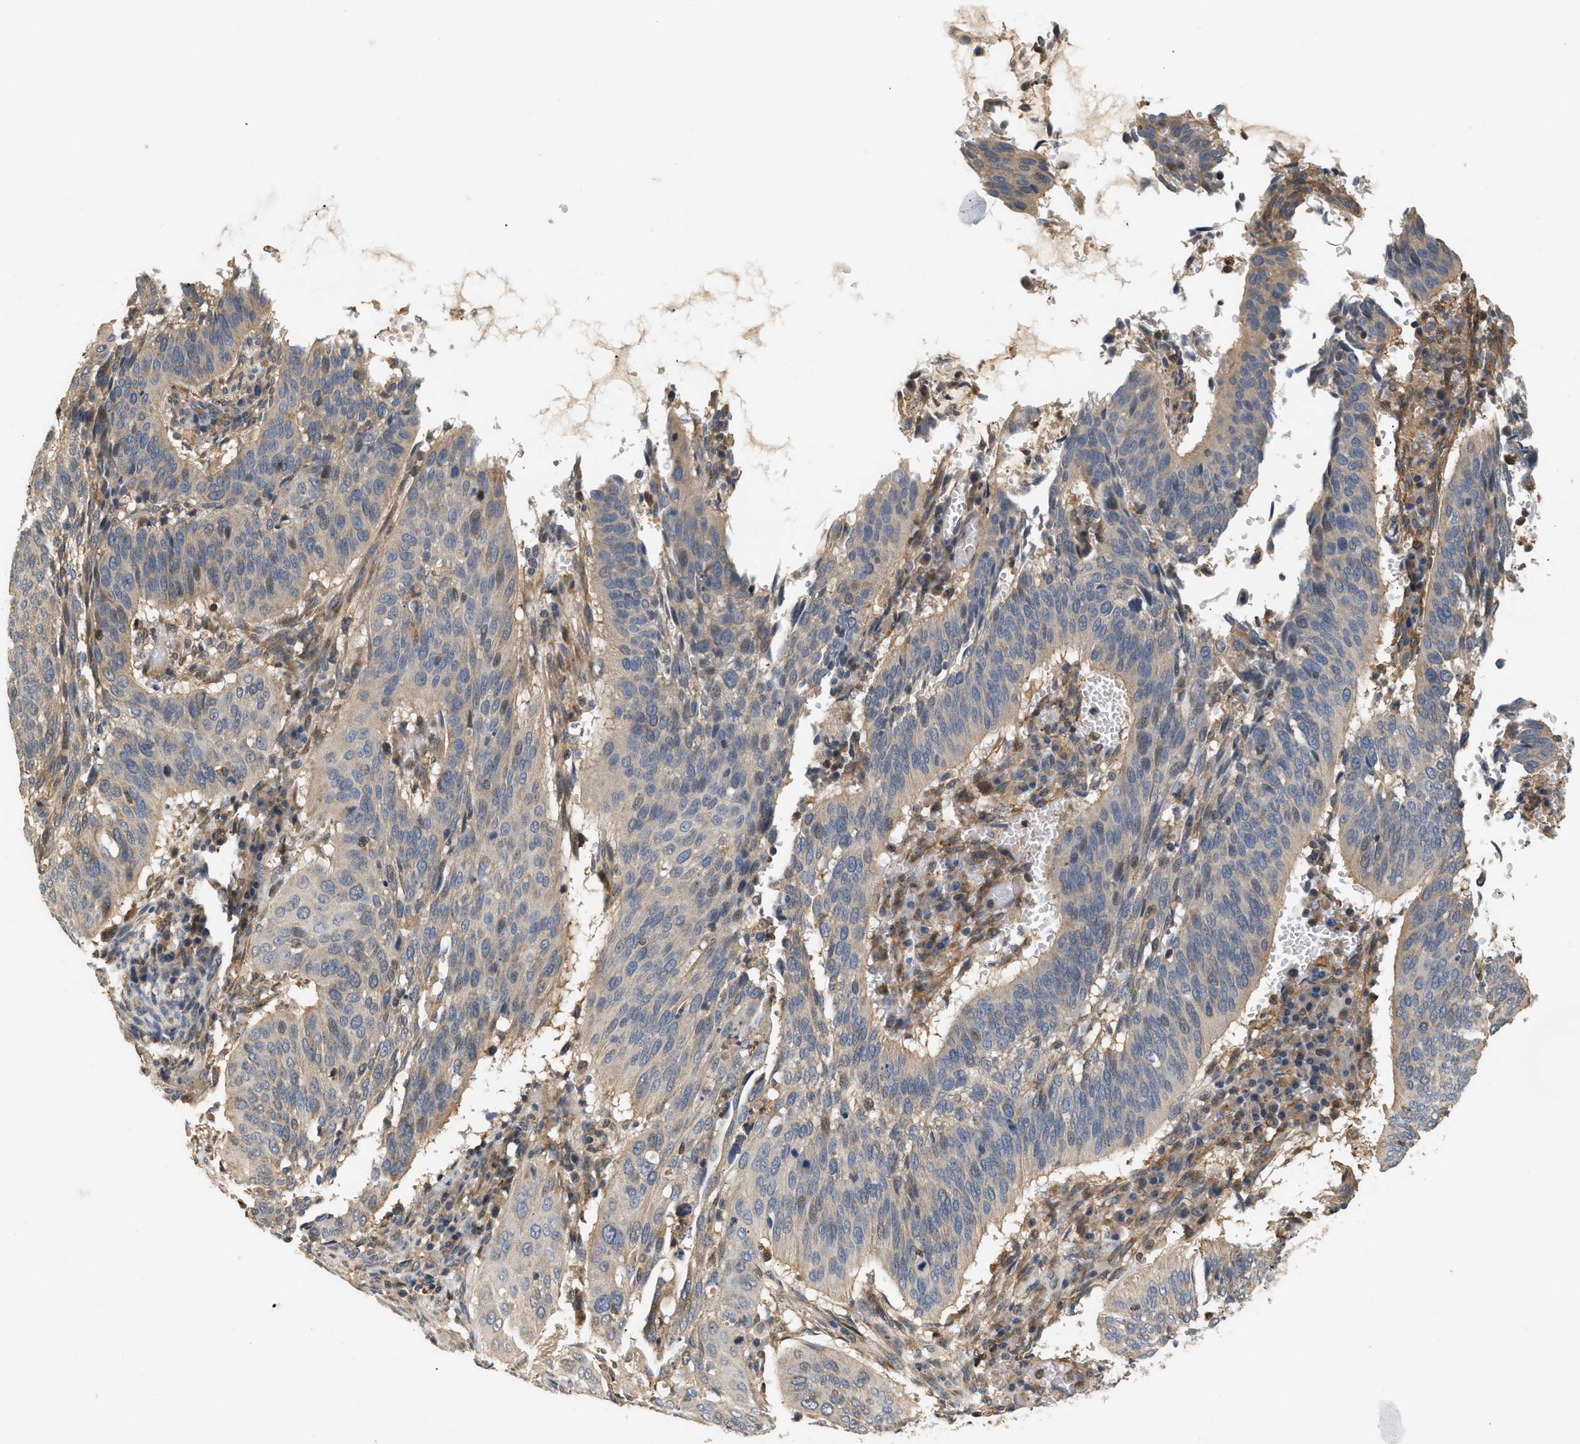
{"staining": {"intensity": "weak", "quantity": "25%-75%", "location": "cytoplasmic/membranous"}, "tissue": "cervical cancer", "cell_type": "Tumor cells", "image_type": "cancer", "snomed": [{"axis": "morphology", "description": "Normal tissue, NOS"}, {"axis": "morphology", "description": "Squamous cell carcinoma, NOS"}, {"axis": "topography", "description": "Cervix"}], "caption": "The micrograph reveals a brown stain indicating the presence of a protein in the cytoplasmic/membranous of tumor cells in cervical cancer. The staining was performed using DAB (3,3'-diaminobenzidine) to visualize the protein expression in brown, while the nuclei were stained in blue with hematoxylin (Magnification: 20x).", "gene": "FARS2", "patient": {"sex": "female", "age": 39}}